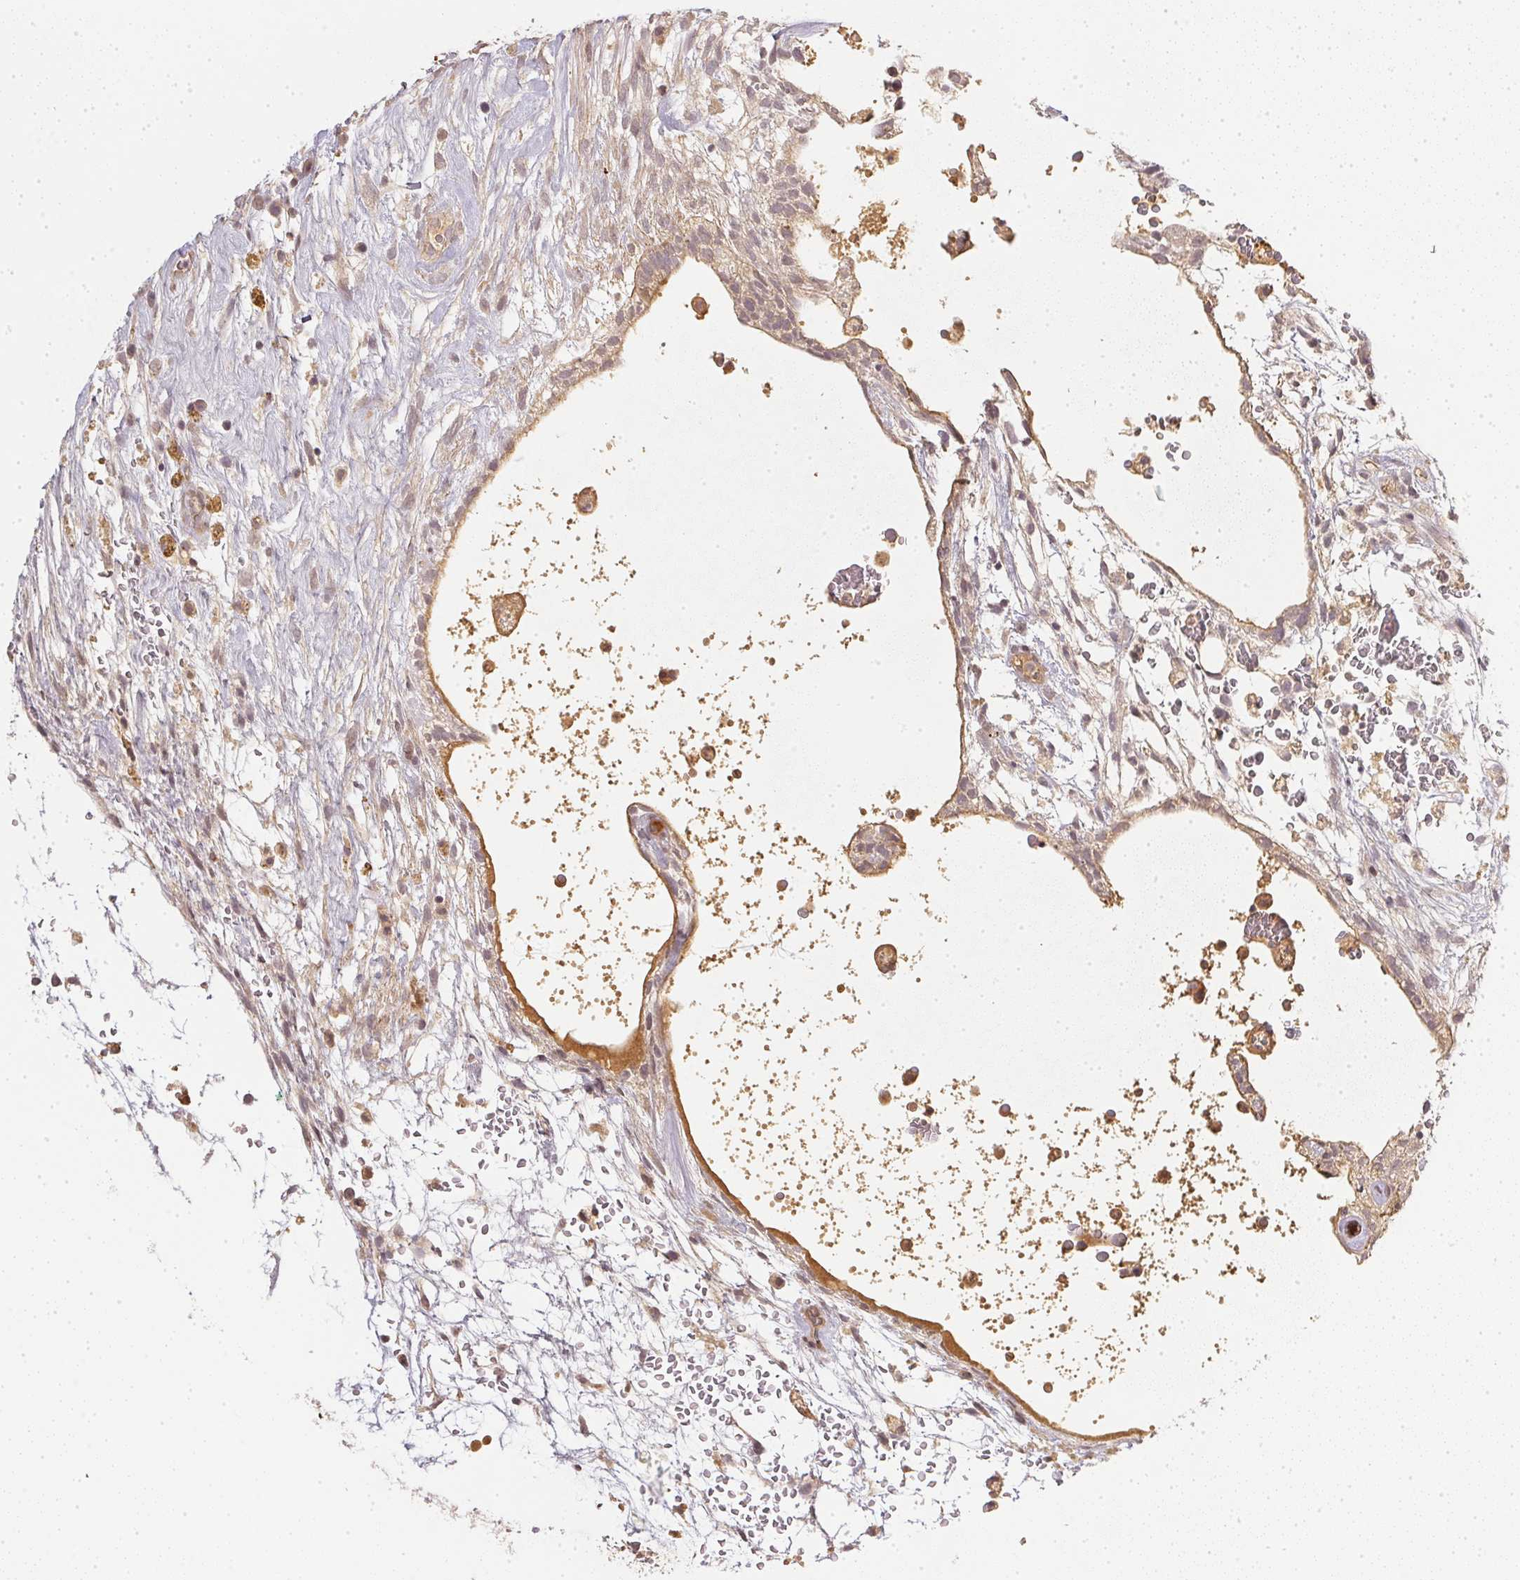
{"staining": {"intensity": "negative", "quantity": "none", "location": "none"}, "tissue": "testis cancer", "cell_type": "Tumor cells", "image_type": "cancer", "snomed": [{"axis": "morphology", "description": "Normal tissue, NOS"}, {"axis": "morphology", "description": "Carcinoma, Embryonal, NOS"}, {"axis": "topography", "description": "Testis"}], "caption": "Photomicrograph shows no protein staining in tumor cells of testis cancer (embryonal carcinoma) tissue.", "gene": "SERPINE1", "patient": {"sex": "male", "age": 32}}